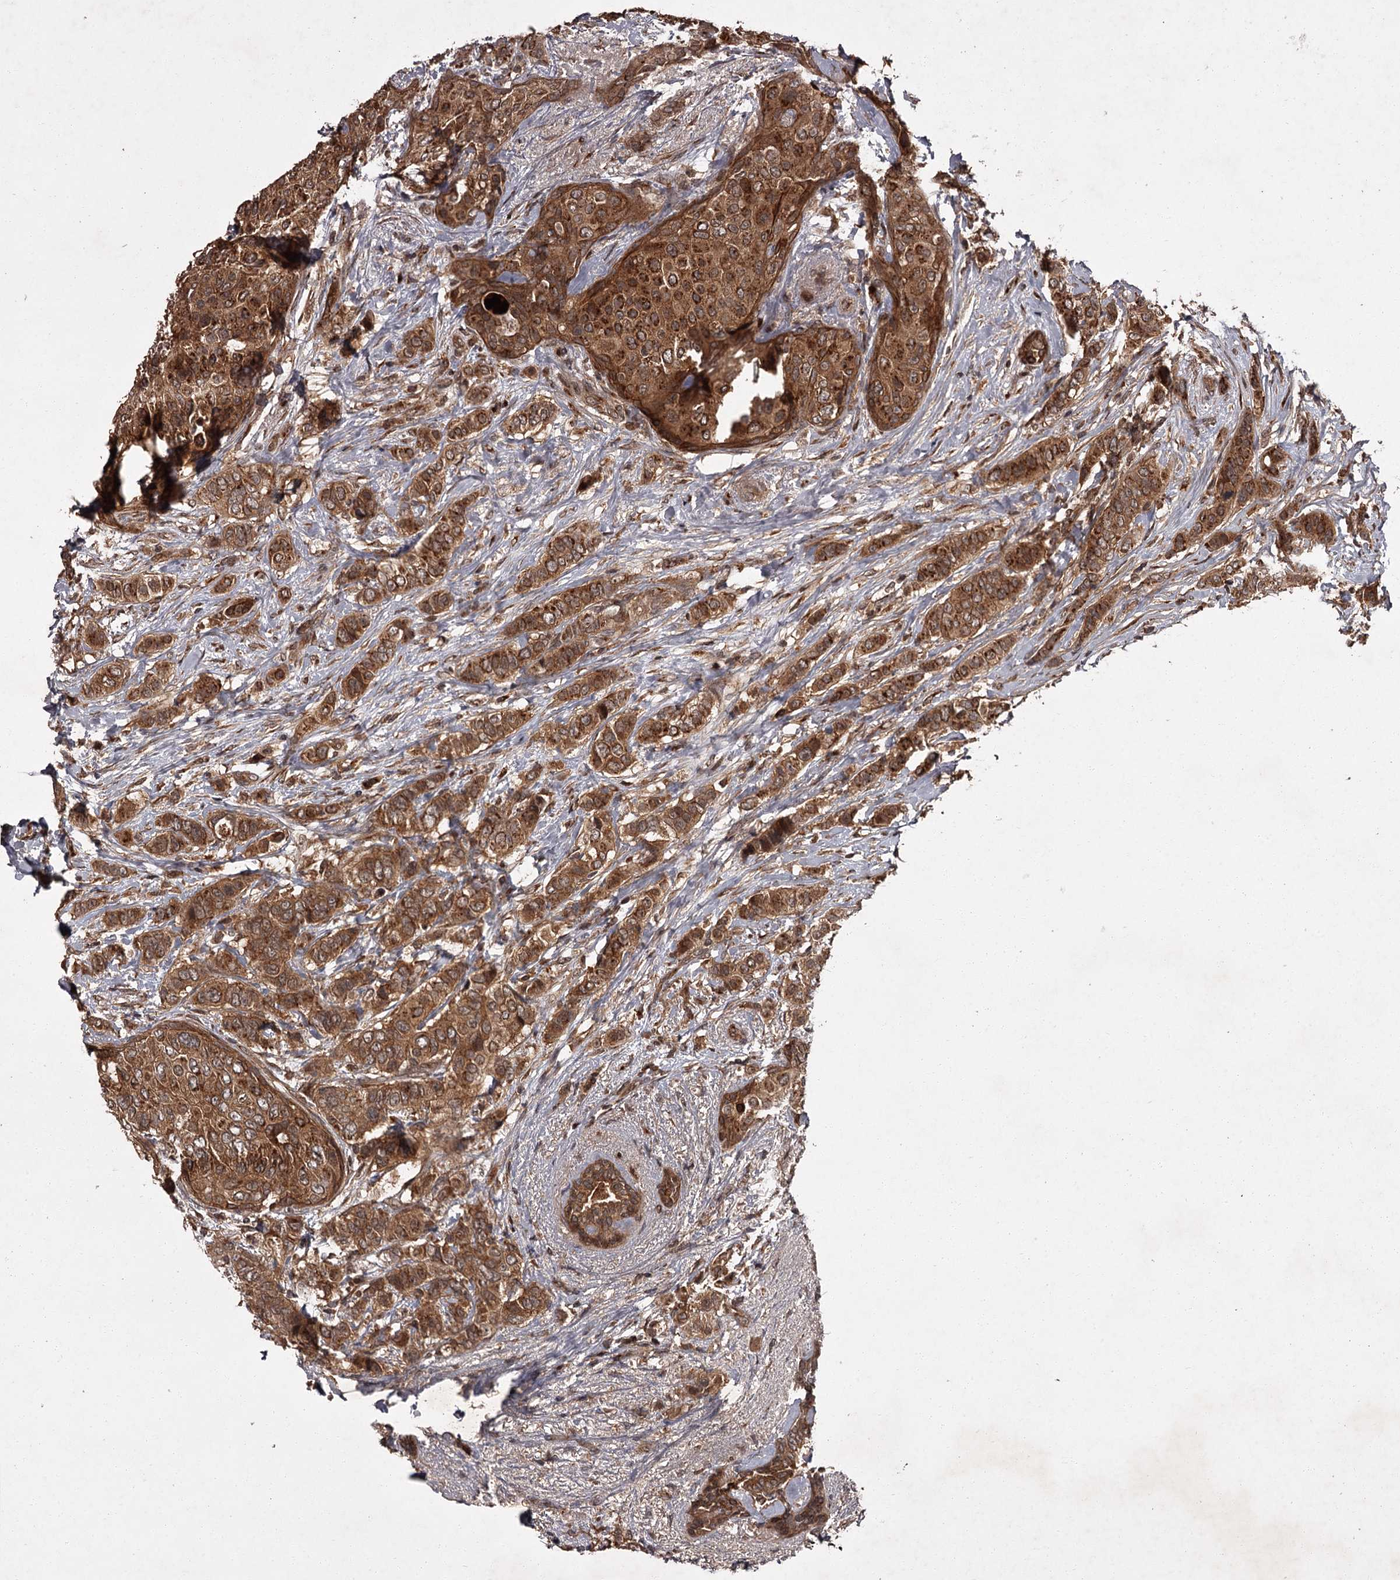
{"staining": {"intensity": "strong", "quantity": ">75%", "location": "cytoplasmic/membranous"}, "tissue": "breast cancer", "cell_type": "Tumor cells", "image_type": "cancer", "snomed": [{"axis": "morphology", "description": "Lobular carcinoma"}, {"axis": "topography", "description": "Breast"}], "caption": "There is high levels of strong cytoplasmic/membranous staining in tumor cells of breast cancer (lobular carcinoma), as demonstrated by immunohistochemical staining (brown color).", "gene": "TBC1D23", "patient": {"sex": "female", "age": 51}}